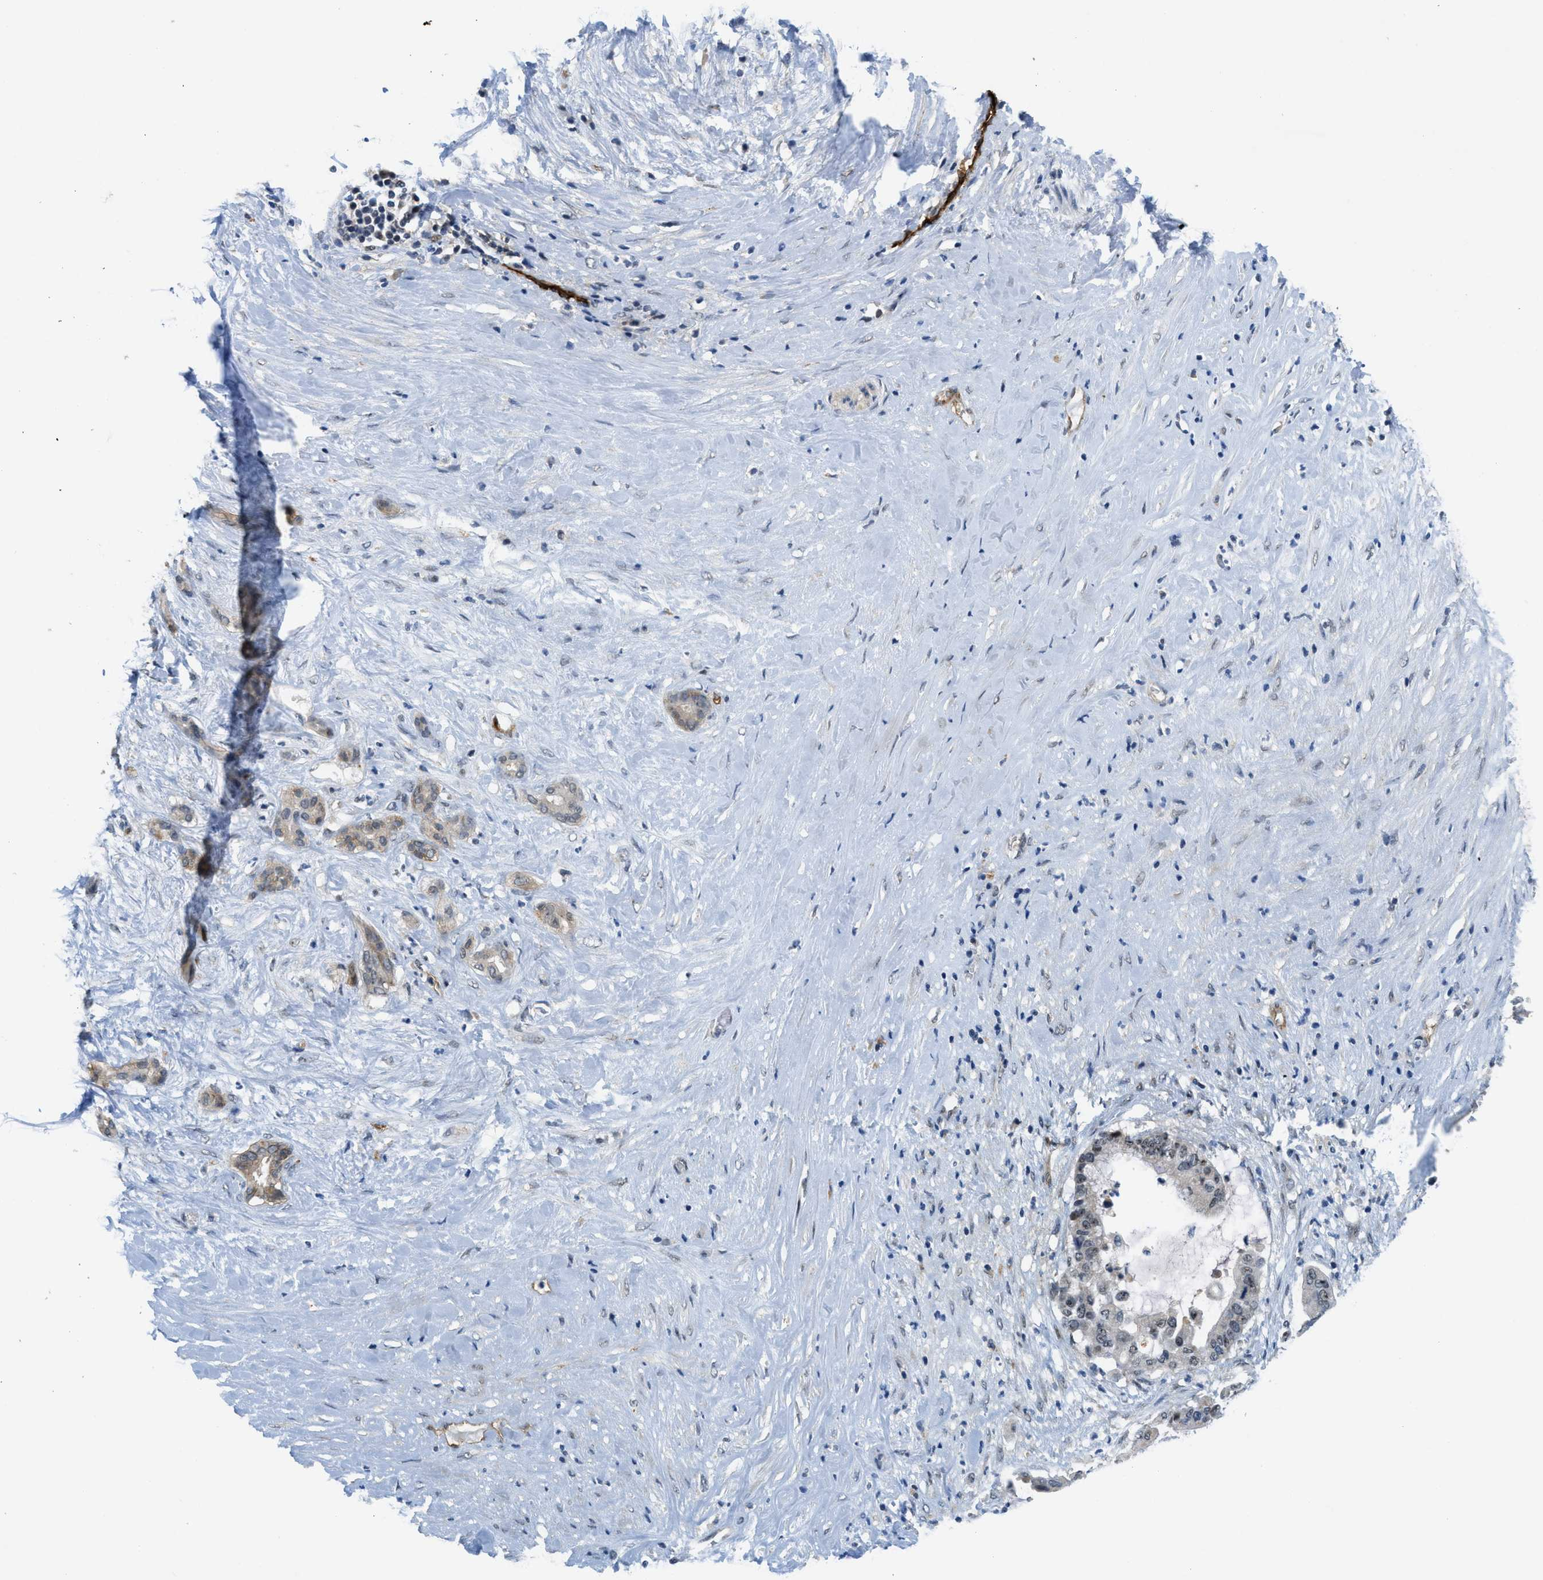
{"staining": {"intensity": "negative", "quantity": "none", "location": "none"}, "tissue": "pancreatic cancer", "cell_type": "Tumor cells", "image_type": "cancer", "snomed": [{"axis": "morphology", "description": "Adenocarcinoma, NOS"}, {"axis": "topography", "description": "Pancreas"}], "caption": "DAB immunohistochemical staining of human pancreatic cancer (adenocarcinoma) demonstrates no significant expression in tumor cells. The staining was performed using DAB to visualize the protein expression in brown, while the nuclei were stained in blue with hematoxylin (Magnification: 20x).", "gene": "SLCO2A1", "patient": {"sex": "male", "age": 41}}